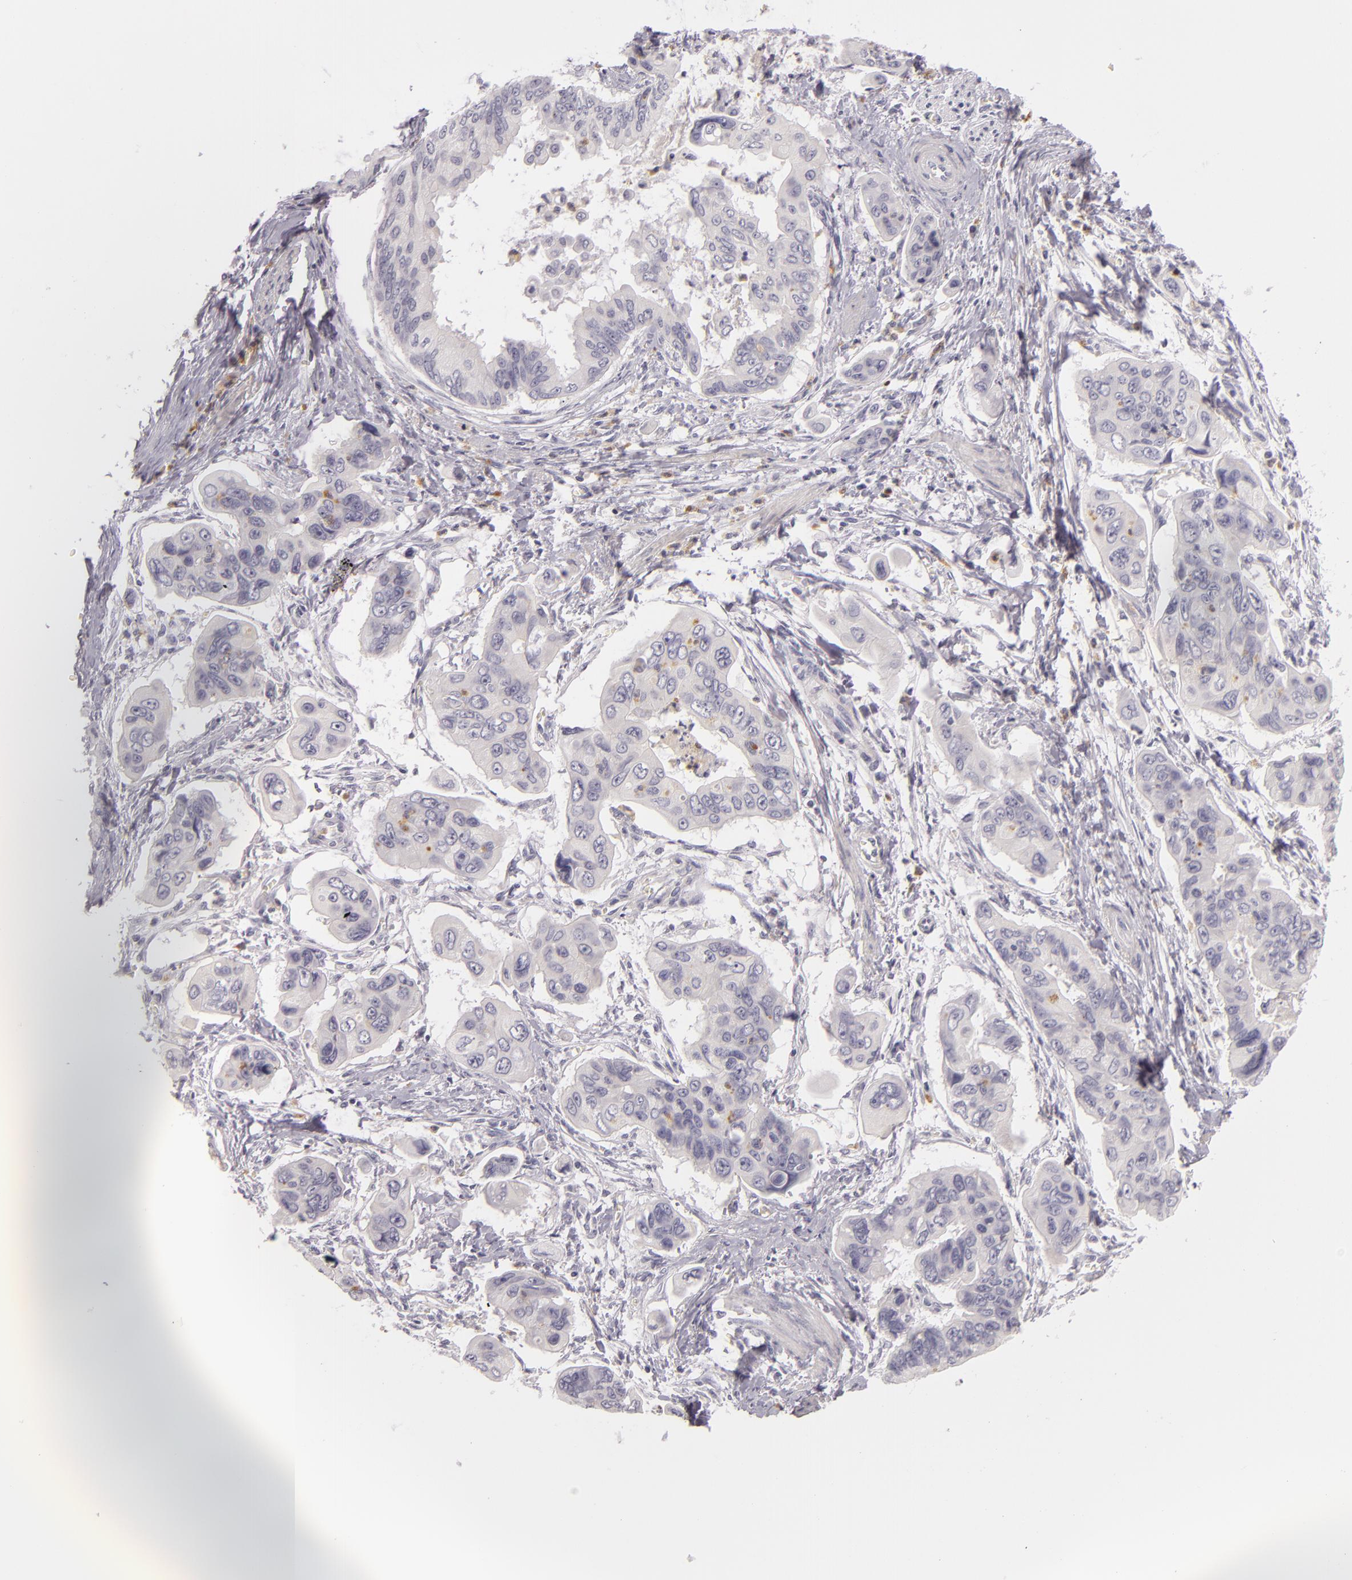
{"staining": {"intensity": "weak", "quantity": "<25%", "location": "cytoplasmic/membranous"}, "tissue": "stomach cancer", "cell_type": "Tumor cells", "image_type": "cancer", "snomed": [{"axis": "morphology", "description": "Adenocarcinoma, NOS"}, {"axis": "topography", "description": "Stomach, upper"}], "caption": "Tumor cells are negative for brown protein staining in stomach cancer.", "gene": "FAM181A", "patient": {"sex": "male", "age": 80}}